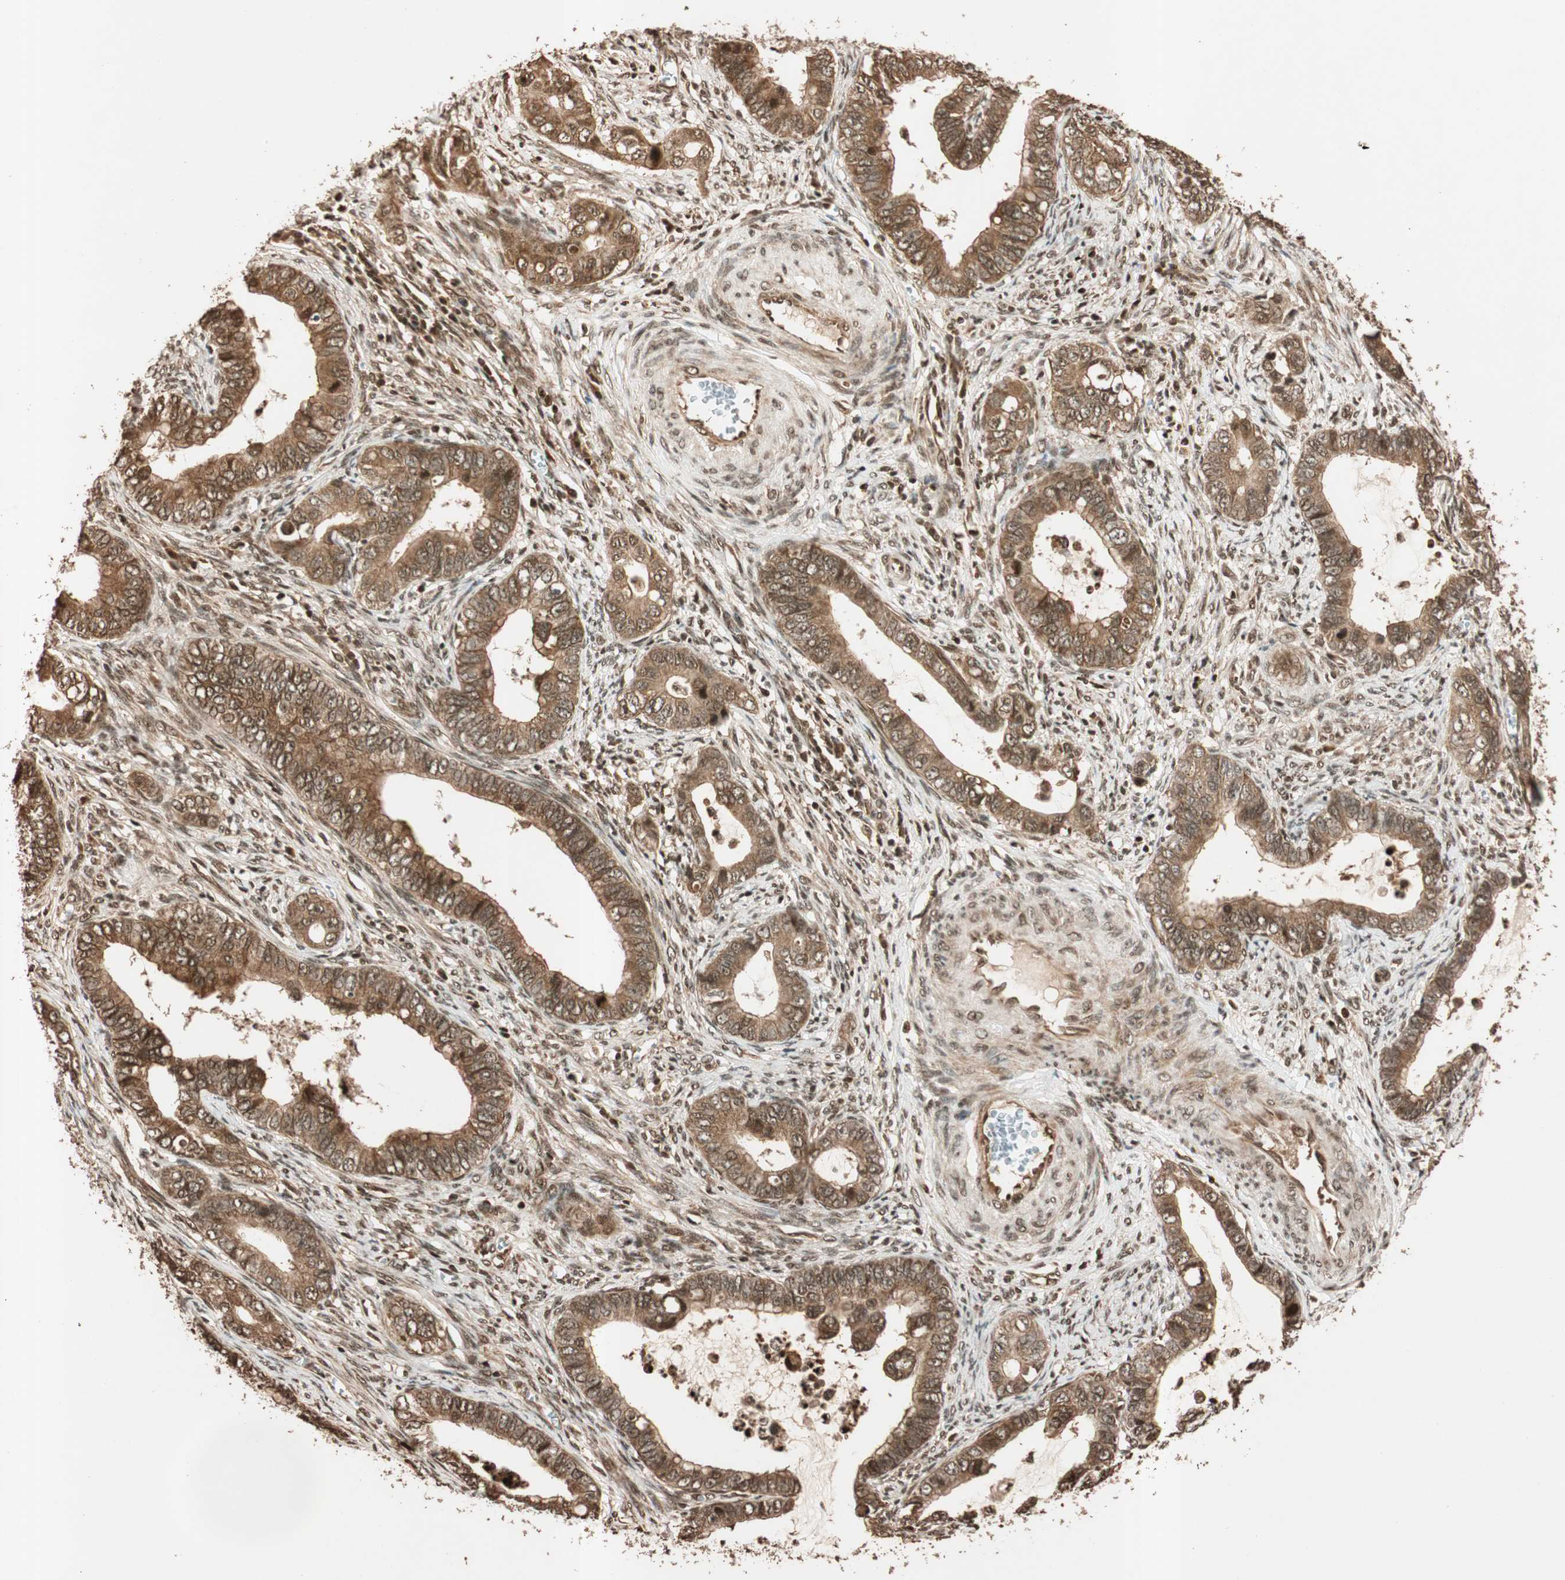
{"staining": {"intensity": "moderate", "quantity": ">75%", "location": "cytoplasmic/membranous"}, "tissue": "cervical cancer", "cell_type": "Tumor cells", "image_type": "cancer", "snomed": [{"axis": "morphology", "description": "Adenocarcinoma, NOS"}, {"axis": "topography", "description": "Cervix"}], "caption": "Adenocarcinoma (cervical) tissue reveals moderate cytoplasmic/membranous positivity in about >75% of tumor cells", "gene": "ALKBH5", "patient": {"sex": "female", "age": 44}}